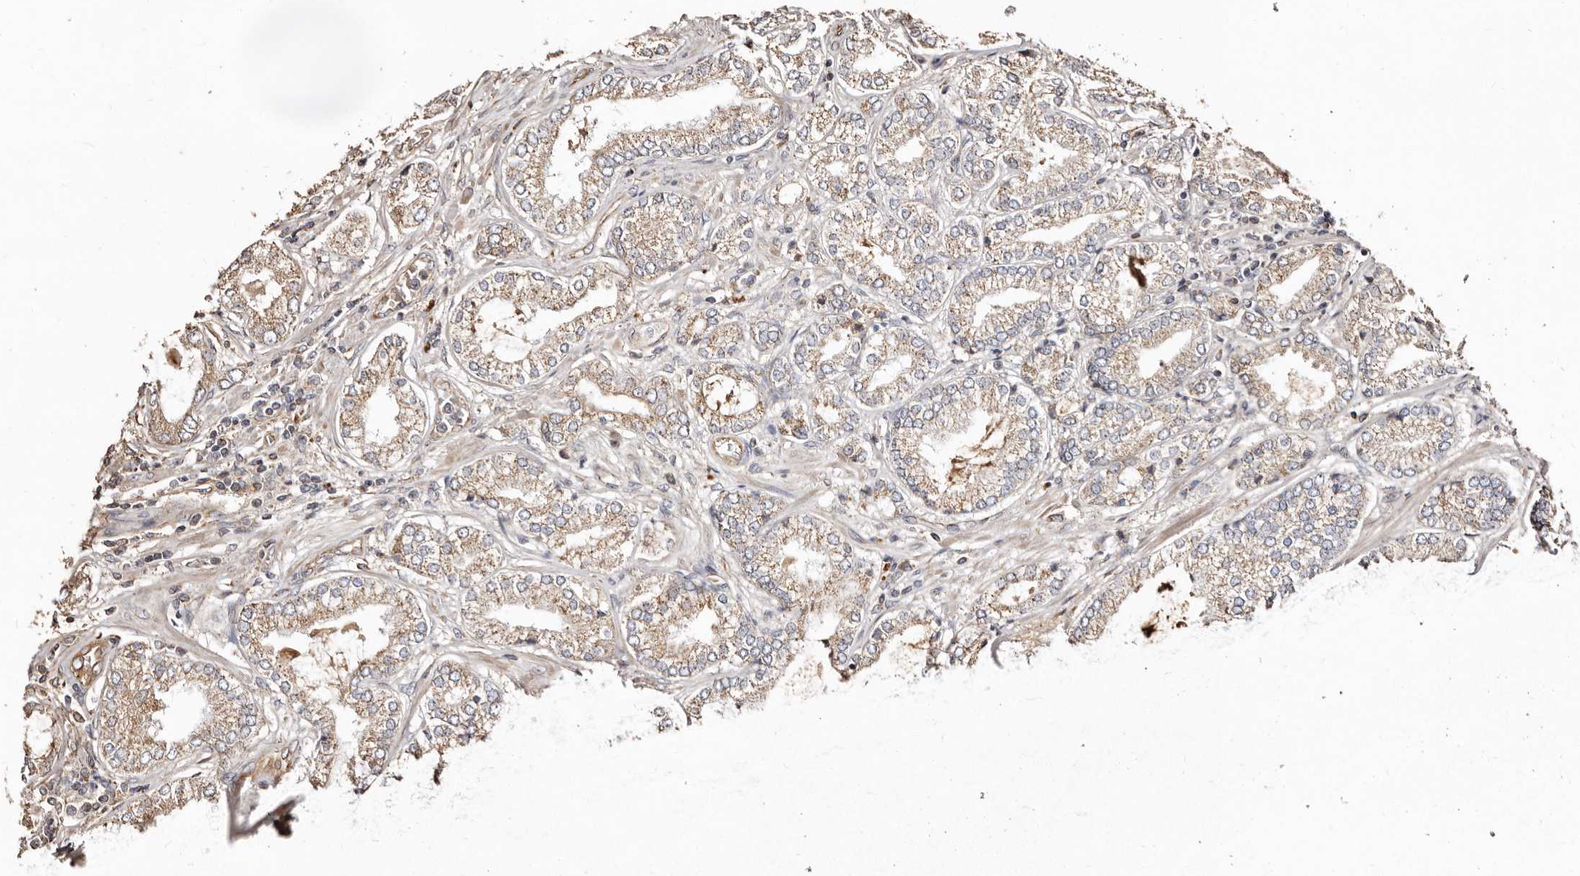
{"staining": {"intensity": "moderate", "quantity": ">75%", "location": "cytoplasmic/membranous"}, "tissue": "prostate cancer", "cell_type": "Tumor cells", "image_type": "cancer", "snomed": [{"axis": "morphology", "description": "Adenocarcinoma, Low grade"}, {"axis": "topography", "description": "Prostate"}], "caption": "Moderate cytoplasmic/membranous positivity for a protein is seen in approximately >75% of tumor cells of prostate cancer using immunohistochemistry.", "gene": "MACC1", "patient": {"sex": "male", "age": 62}}